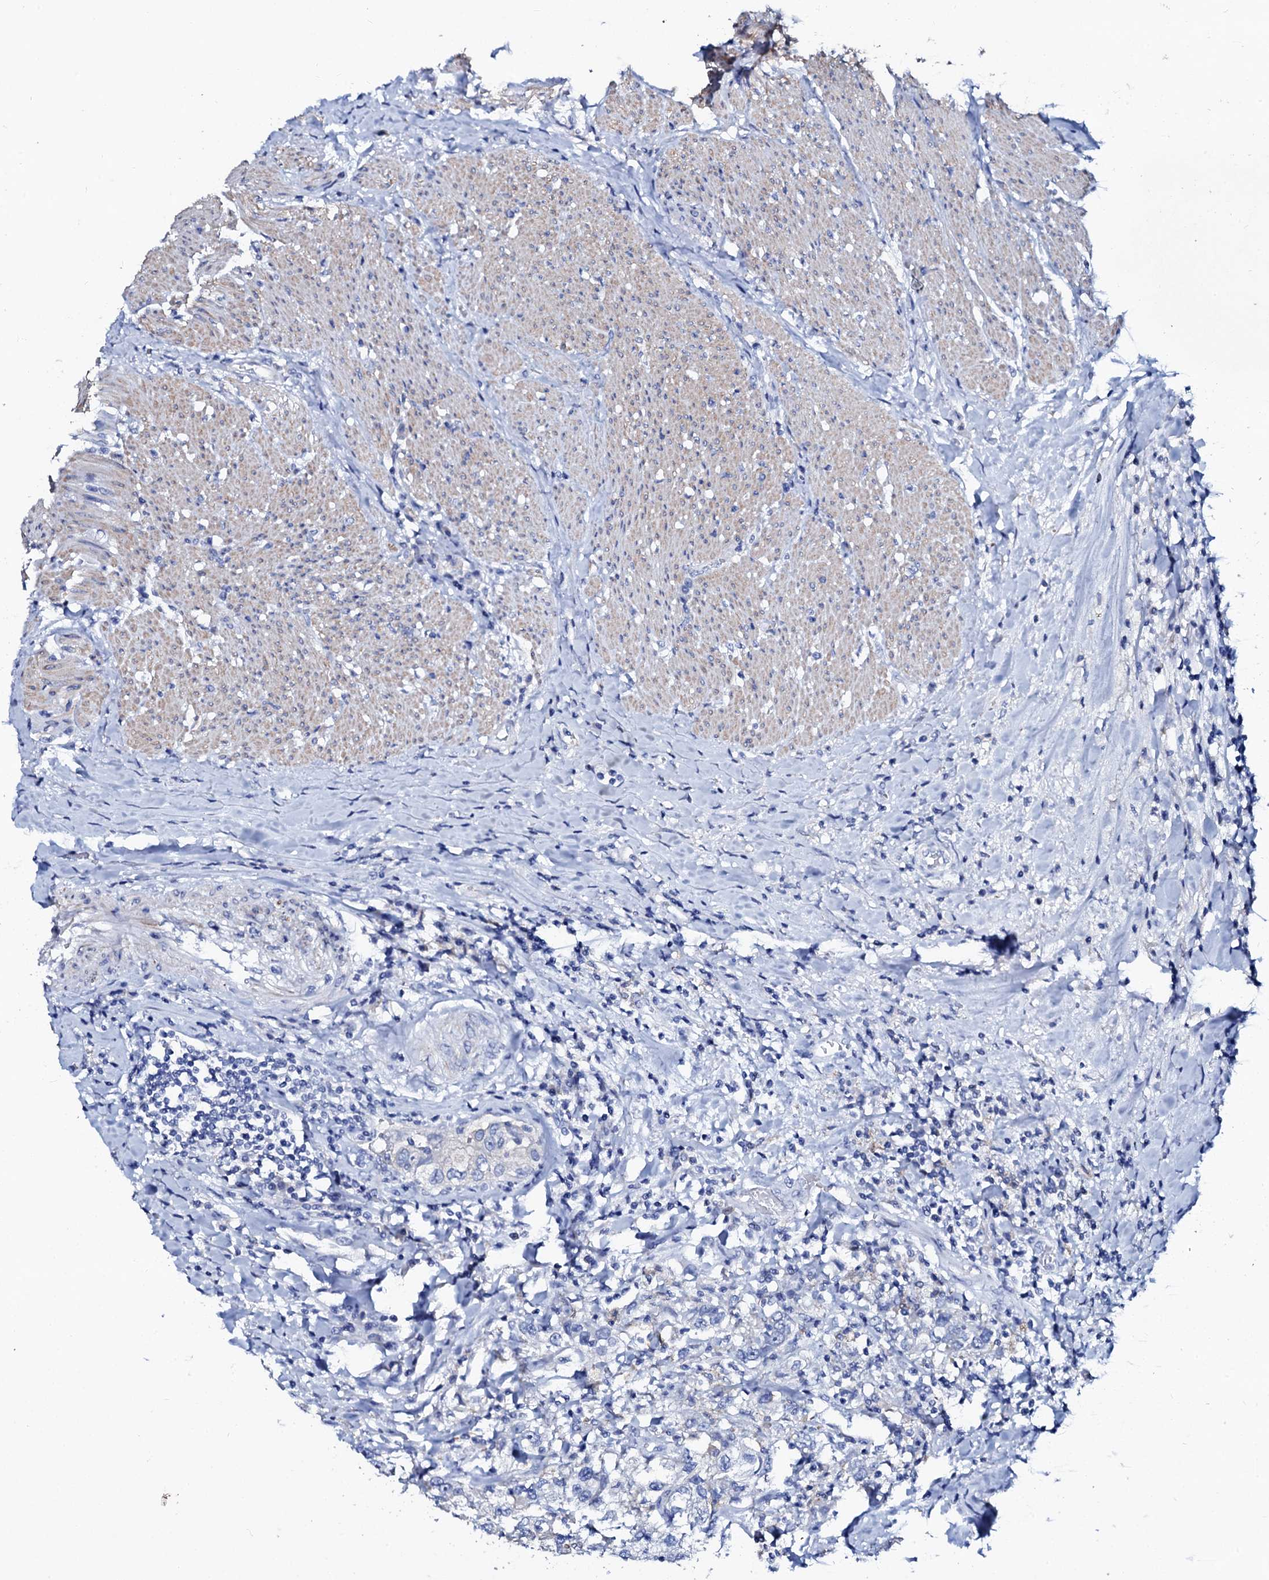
{"staining": {"intensity": "moderate", "quantity": "<25%", "location": "cytoplasmic/membranous"}, "tissue": "urothelial cancer", "cell_type": "Tumor cells", "image_type": "cancer", "snomed": [{"axis": "morphology", "description": "Urothelial carcinoma, High grade"}, {"axis": "topography", "description": "Urinary bladder"}], "caption": "Urothelial cancer stained for a protein demonstrates moderate cytoplasmic/membranous positivity in tumor cells.", "gene": "GLB1L3", "patient": {"sex": "female", "age": 80}}